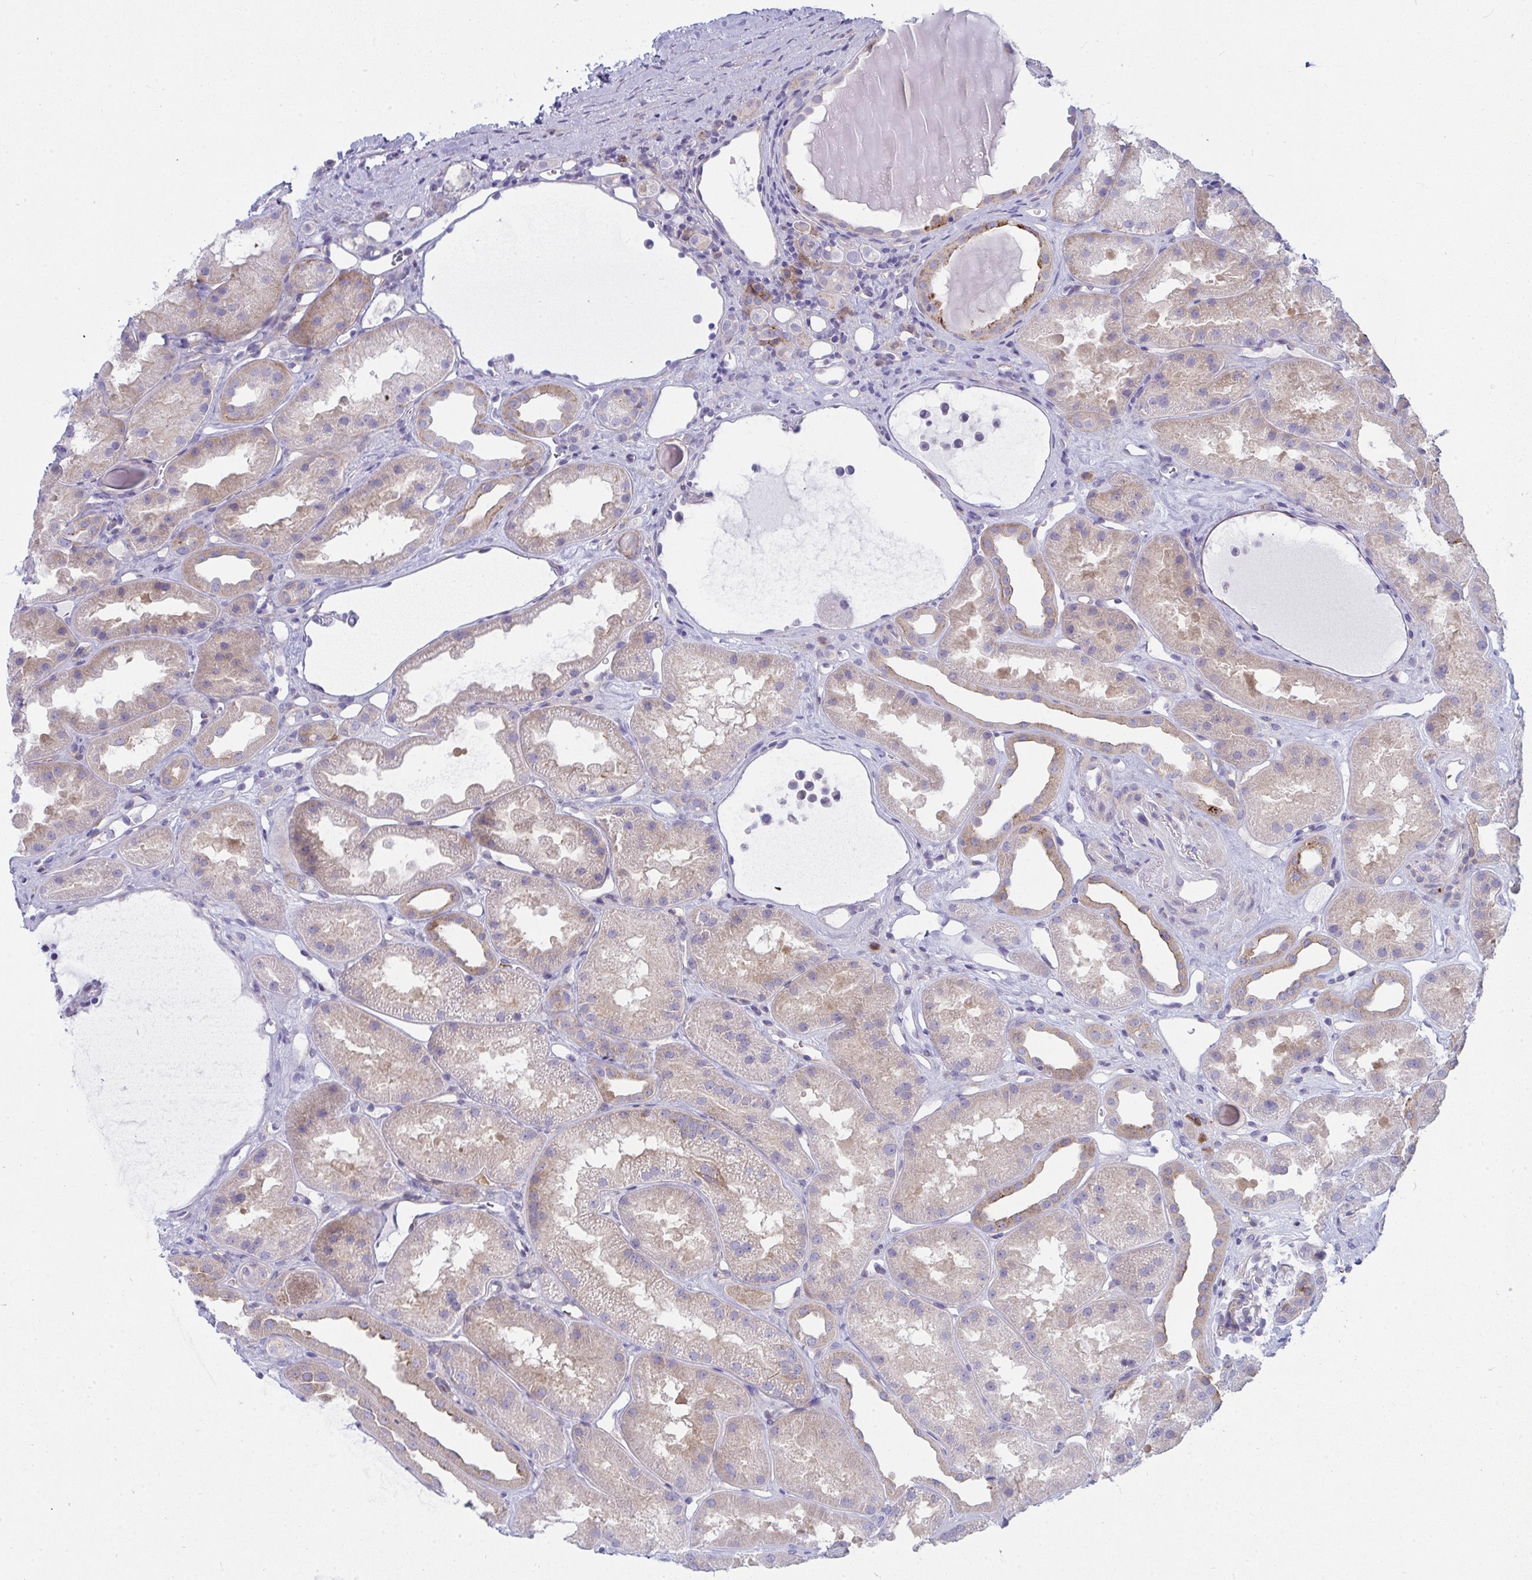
{"staining": {"intensity": "negative", "quantity": "none", "location": "none"}, "tissue": "kidney", "cell_type": "Cells in glomeruli", "image_type": "normal", "snomed": [{"axis": "morphology", "description": "Normal tissue, NOS"}, {"axis": "topography", "description": "Kidney"}], "caption": "High power microscopy image of an IHC histopathology image of unremarkable kidney, revealing no significant staining in cells in glomeruli.", "gene": "GAB1", "patient": {"sex": "male", "age": 61}}